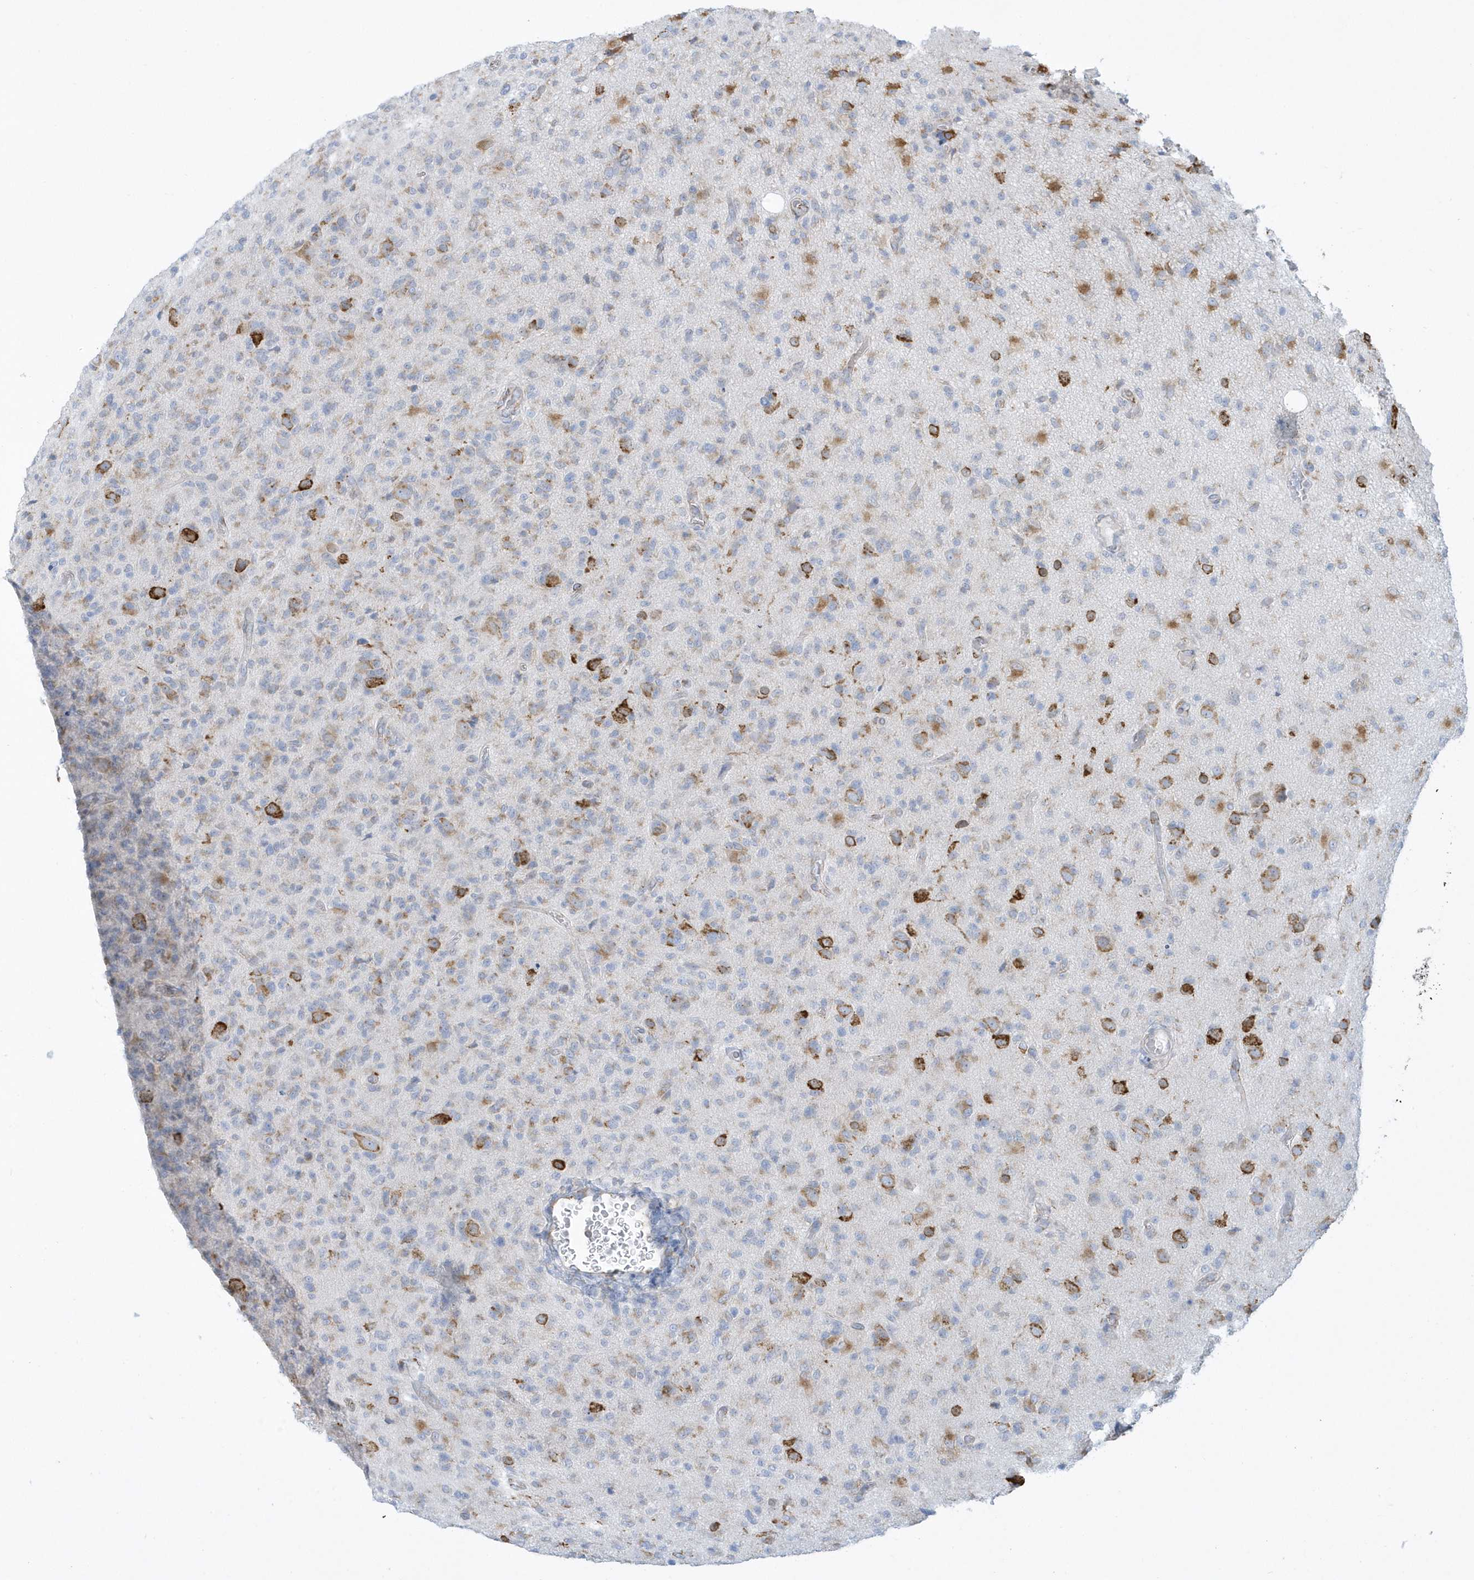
{"staining": {"intensity": "moderate", "quantity": "<25%", "location": "cytoplasmic/membranous"}, "tissue": "glioma", "cell_type": "Tumor cells", "image_type": "cancer", "snomed": [{"axis": "morphology", "description": "Glioma, malignant, High grade"}, {"axis": "topography", "description": "Brain"}], "caption": "Malignant glioma (high-grade) stained for a protein (brown) reveals moderate cytoplasmic/membranous positive positivity in about <25% of tumor cells.", "gene": "DCAF1", "patient": {"sex": "female", "age": 57}}